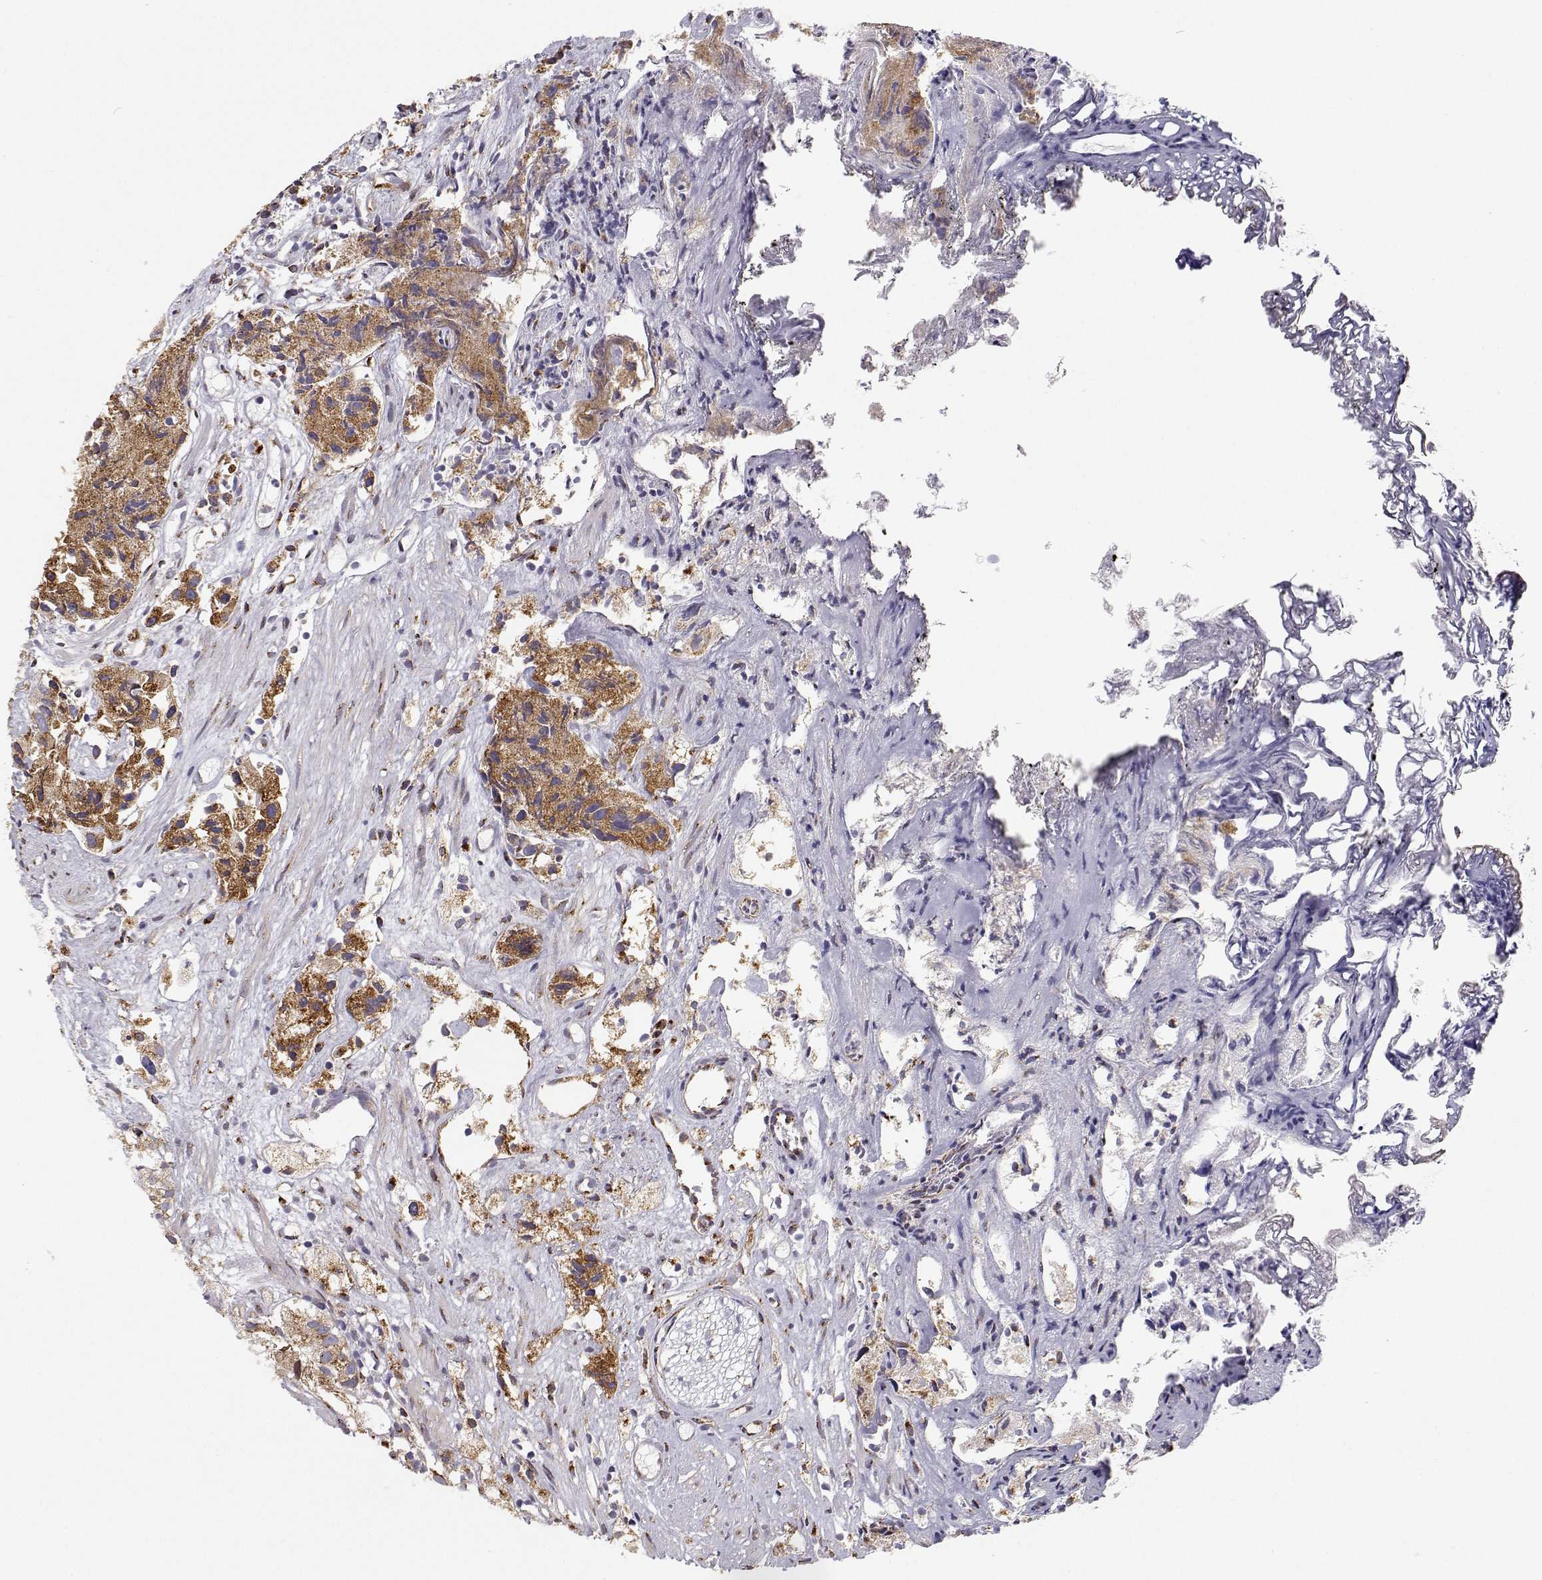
{"staining": {"intensity": "moderate", "quantity": ">75%", "location": "cytoplasmic/membranous"}, "tissue": "prostate cancer", "cell_type": "Tumor cells", "image_type": "cancer", "snomed": [{"axis": "morphology", "description": "Adenocarcinoma, High grade"}, {"axis": "topography", "description": "Prostate"}], "caption": "DAB (3,3'-diaminobenzidine) immunohistochemical staining of prostate adenocarcinoma (high-grade) displays moderate cytoplasmic/membranous protein positivity in about >75% of tumor cells.", "gene": "STARD13", "patient": {"sex": "male", "age": 68}}